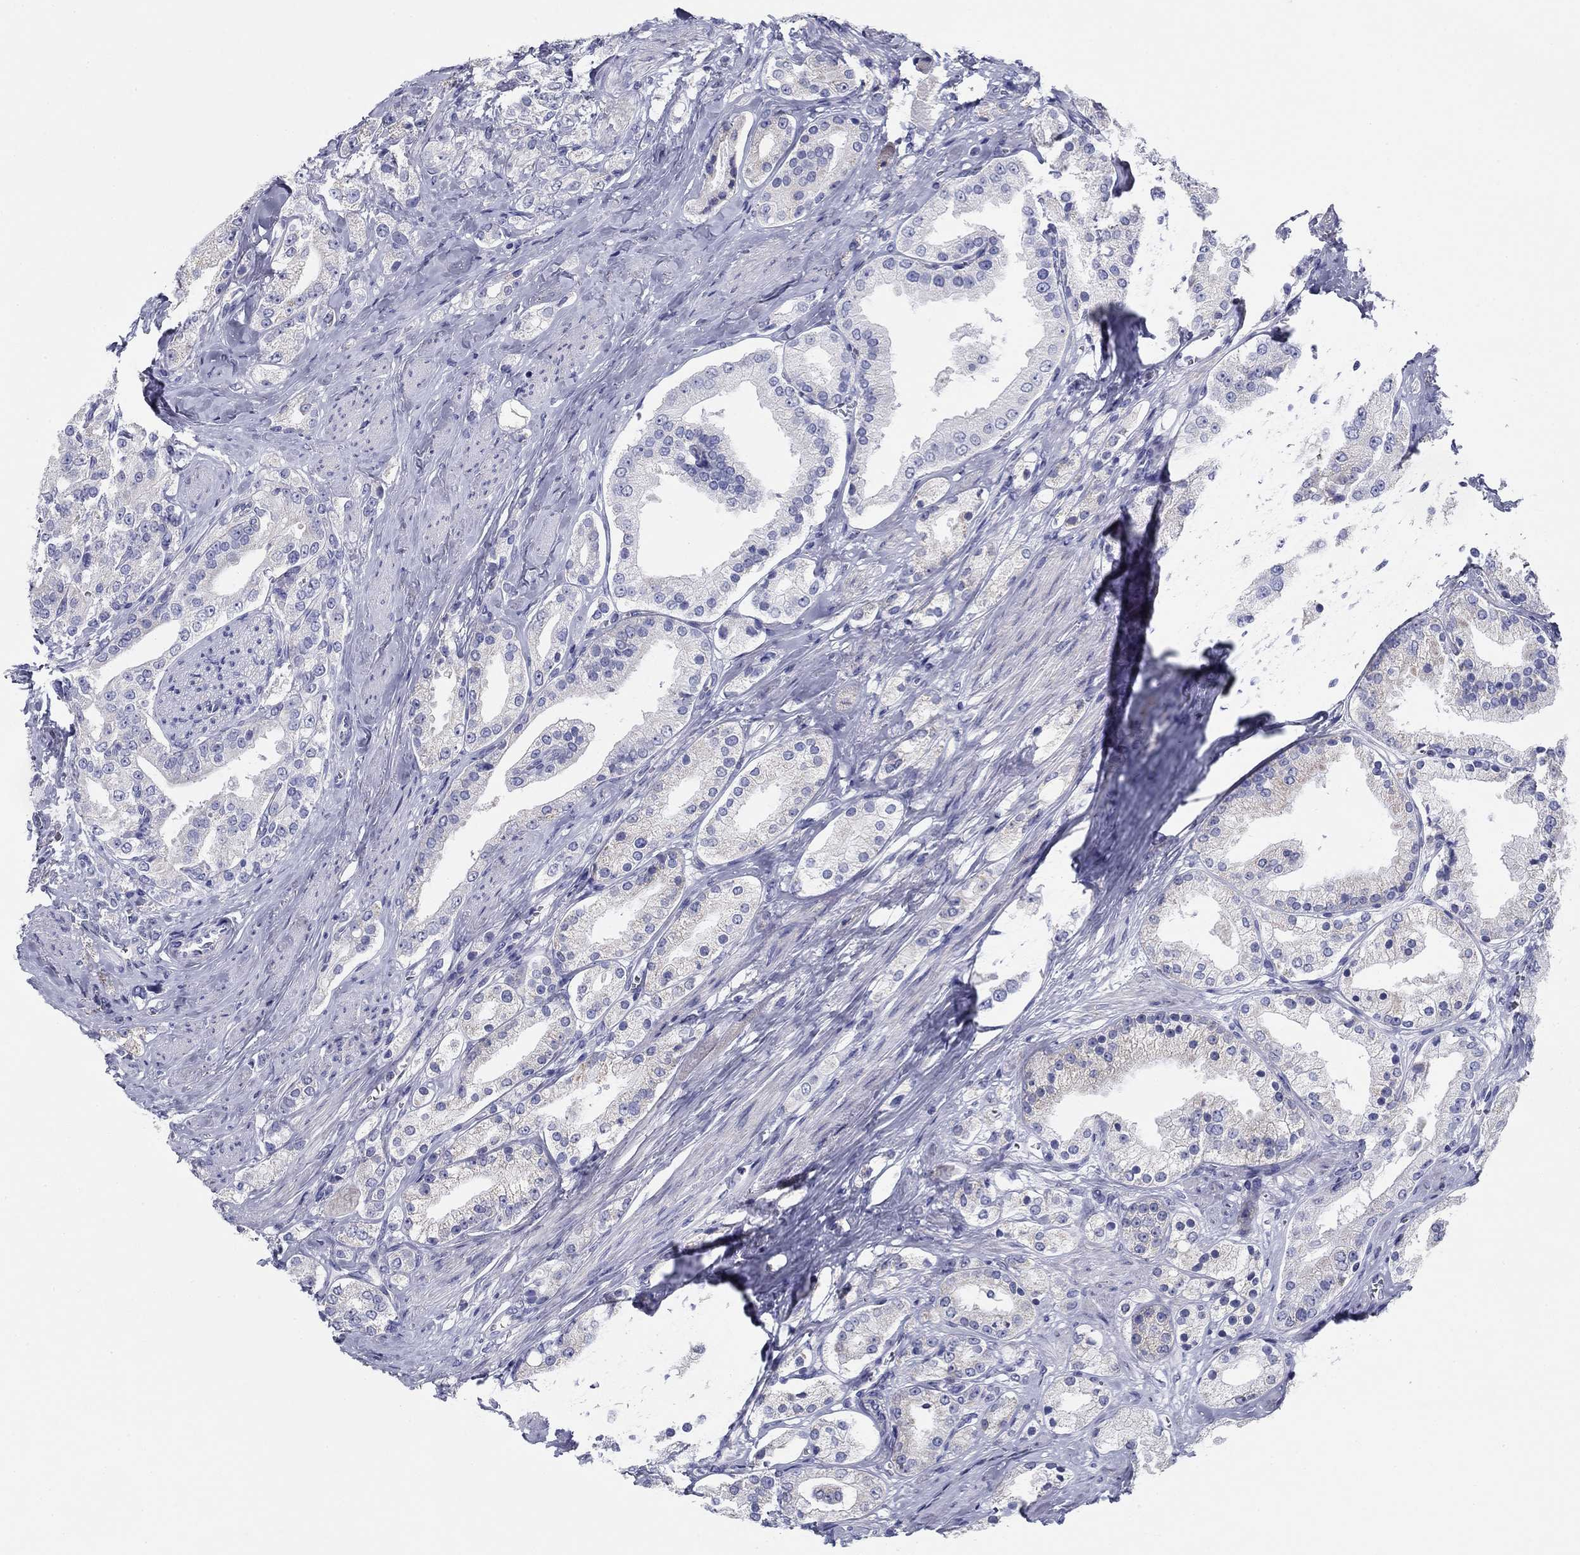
{"staining": {"intensity": "negative", "quantity": "none", "location": "none"}, "tissue": "prostate cancer", "cell_type": "Tumor cells", "image_type": "cancer", "snomed": [{"axis": "morphology", "description": "Adenocarcinoma, NOS"}, {"axis": "topography", "description": "Prostate and seminal vesicle, NOS"}, {"axis": "topography", "description": "Prostate"}], "caption": "DAB immunohistochemical staining of prostate cancer displays no significant positivity in tumor cells. Brightfield microscopy of immunohistochemistry (IHC) stained with DAB (3,3'-diaminobenzidine) (brown) and hematoxylin (blue), captured at high magnification.", "gene": "UPB1", "patient": {"sex": "male", "age": 67}}